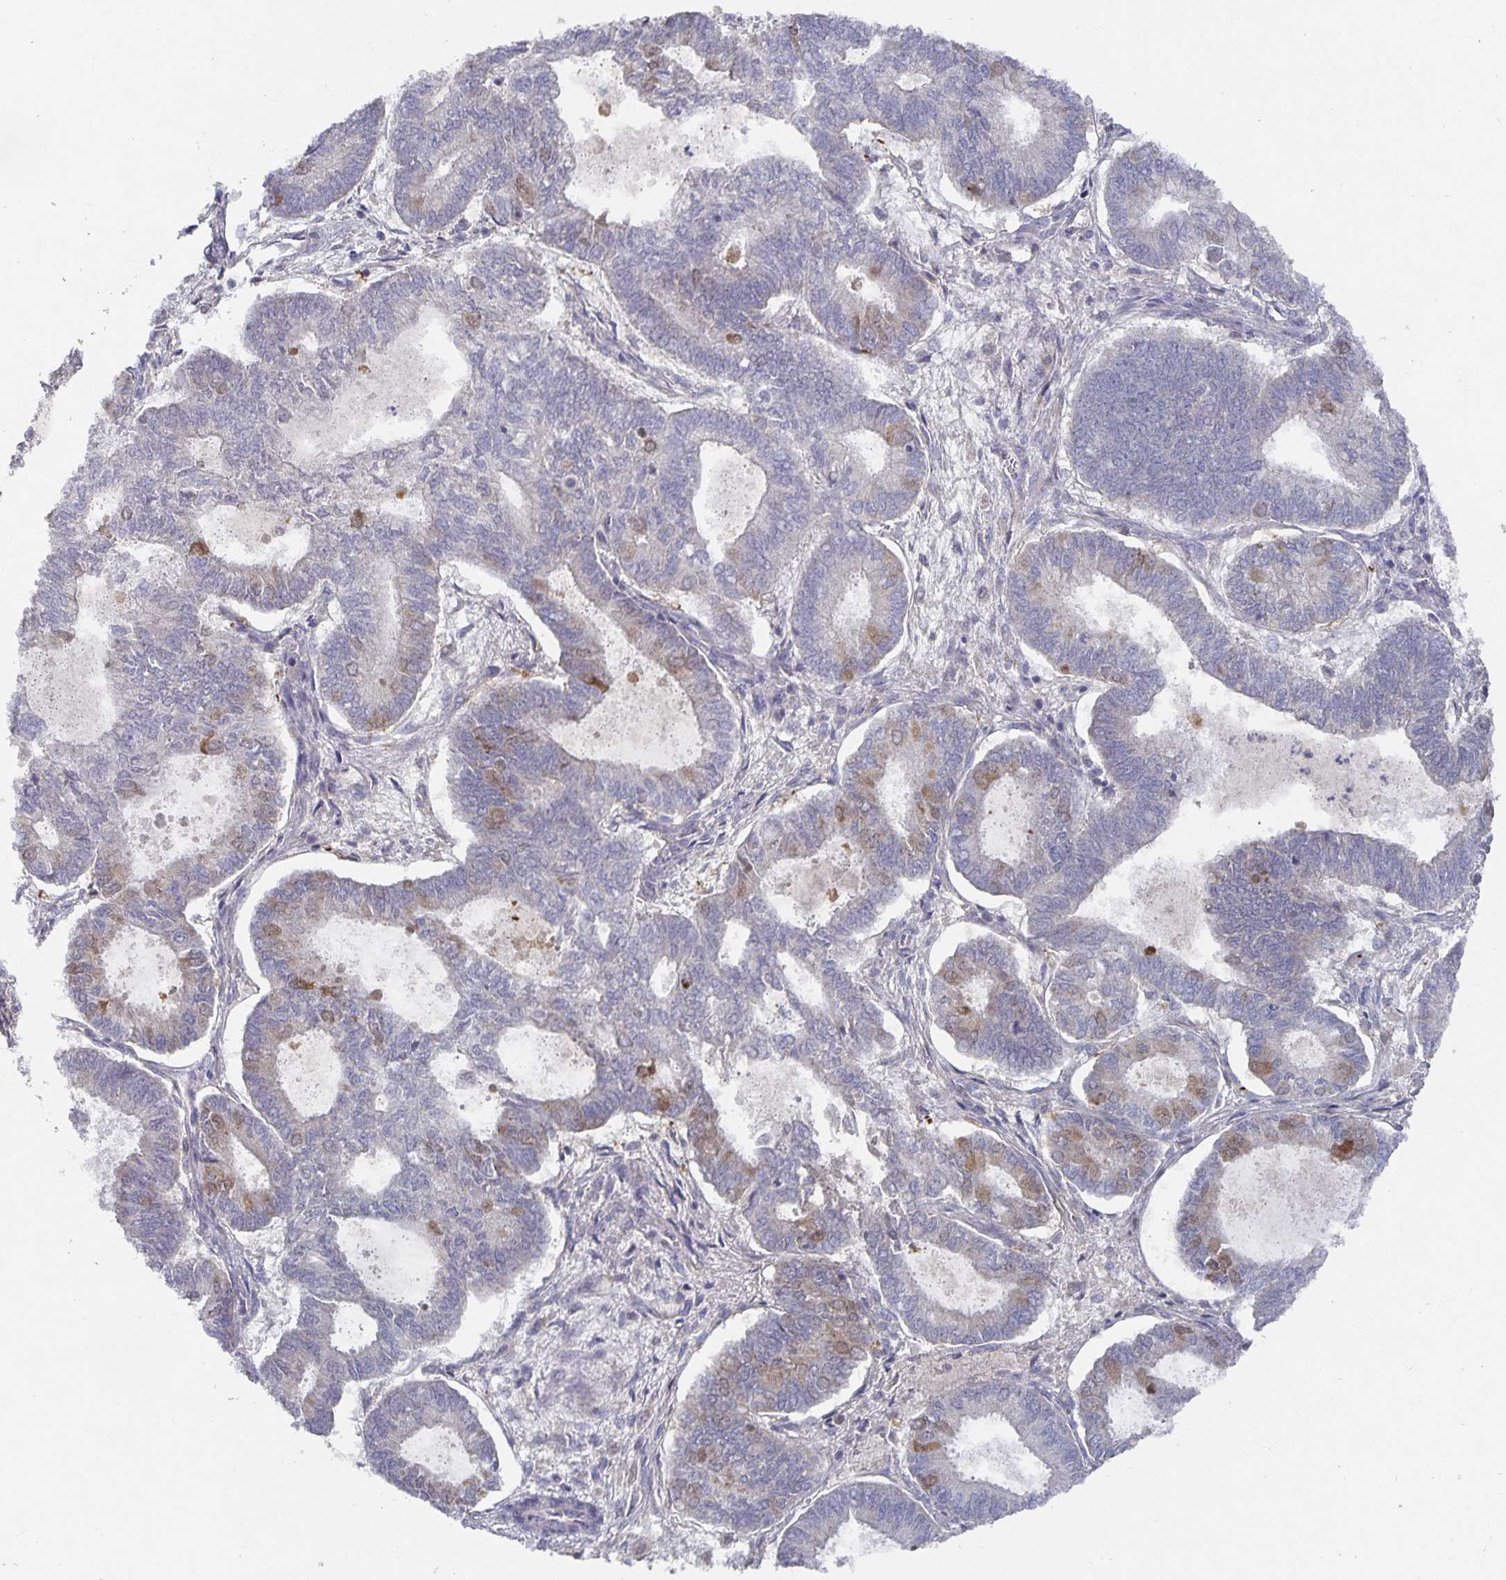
{"staining": {"intensity": "moderate", "quantity": "<25%", "location": "cytoplasmic/membranous"}, "tissue": "ovarian cancer", "cell_type": "Tumor cells", "image_type": "cancer", "snomed": [{"axis": "morphology", "description": "Carcinoma, endometroid"}, {"axis": "topography", "description": "Ovary"}], "caption": "There is low levels of moderate cytoplasmic/membranous staining in tumor cells of ovarian cancer (endometroid carcinoma), as demonstrated by immunohistochemical staining (brown color).", "gene": "HEPN1", "patient": {"sex": "female", "age": 64}}